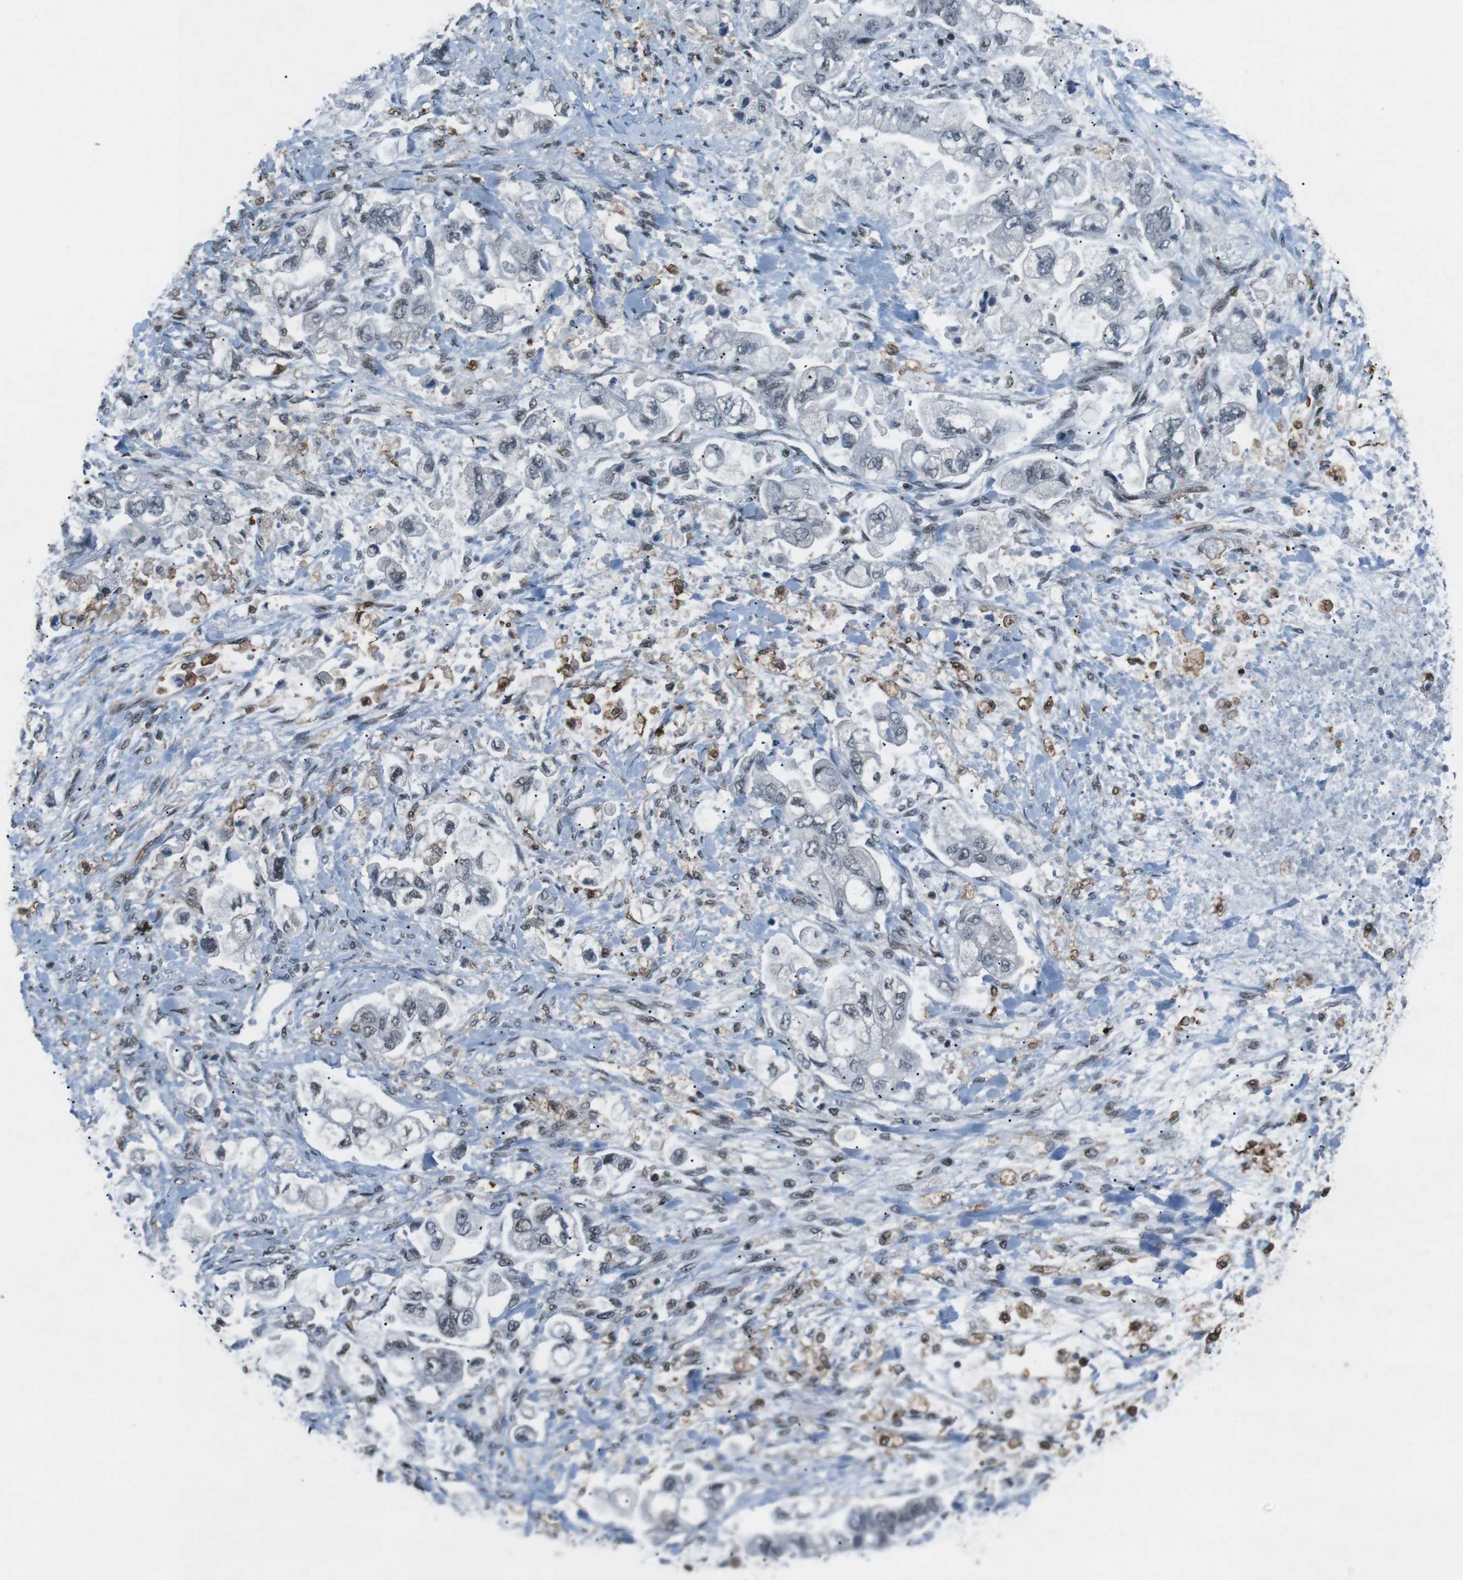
{"staining": {"intensity": "moderate", "quantity": "25%-75%", "location": "nuclear"}, "tissue": "stomach cancer", "cell_type": "Tumor cells", "image_type": "cancer", "snomed": [{"axis": "morphology", "description": "Normal tissue, NOS"}, {"axis": "morphology", "description": "Adenocarcinoma, NOS"}, {"axis": "topography", "description": "Stomach"}], "caption": "DAB immunohistochemical staining of human adenocarcinoma (stomach) reveals moderate nuclear protein staining in approximately 25%-75% of tumor cells.", "gene": "TAF1", "patient": {"sex": "male", "age": 62}}